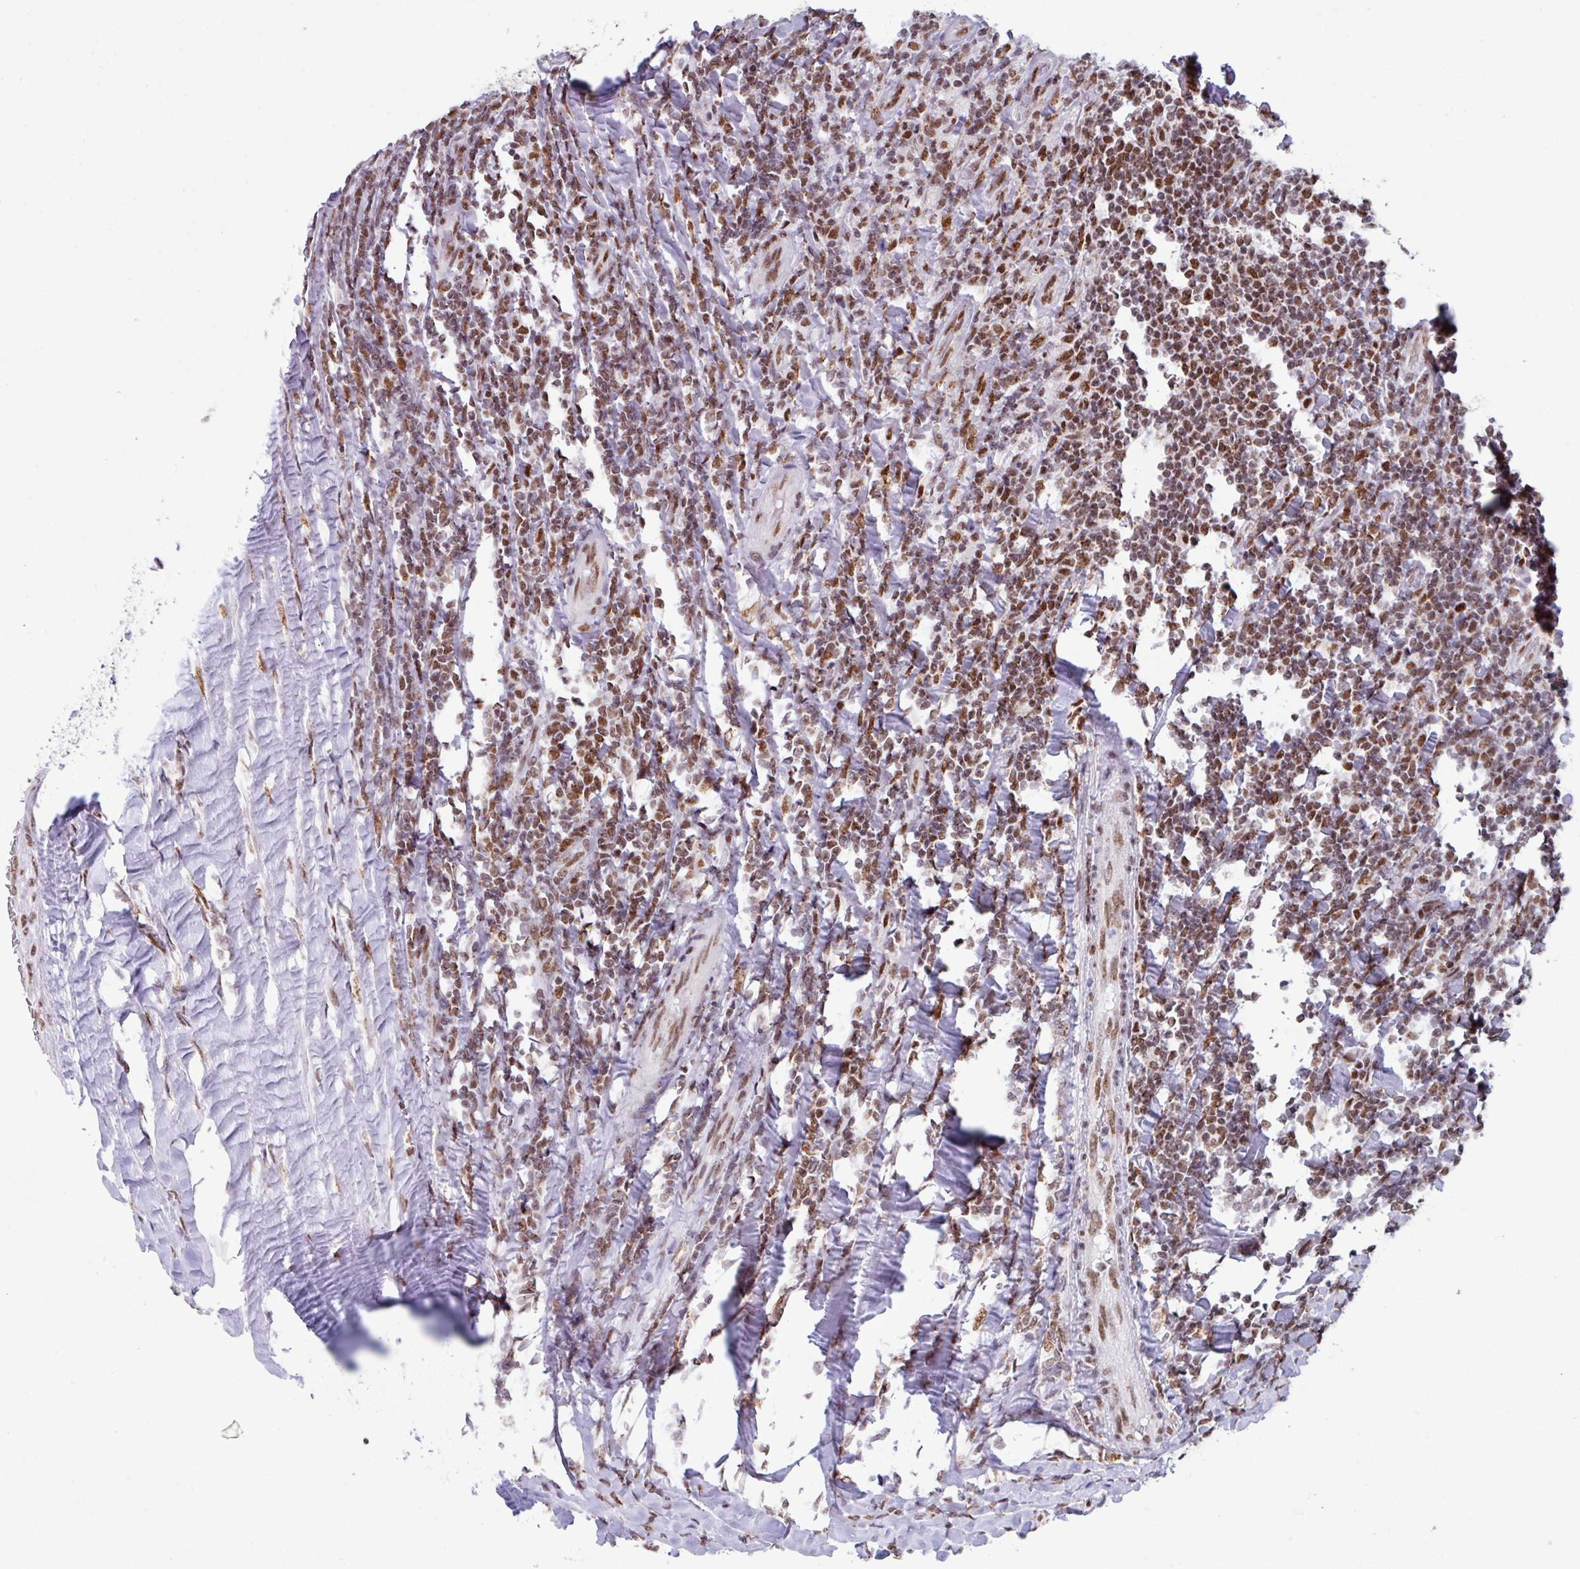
{"staining": {"intensity": "moderate", "quantity": ">75%", "location": "nuclear"}, "tissue": "lymphoma", "cell_type": "Tumor cells", "image_type": "cancer", "snomed": [{"axis": "morphology", "description": "Malignant lymphoma, non-Hodgkin's type, Low grade"}, {"axis": "topography", "description": "Lymph node"}], "caption": "Tumor cells reveal moderate nuclear staining in about >75% of cells in lymphoma.", "gene": "PUF60", "patient": {"sex": "male", "age": 52}}